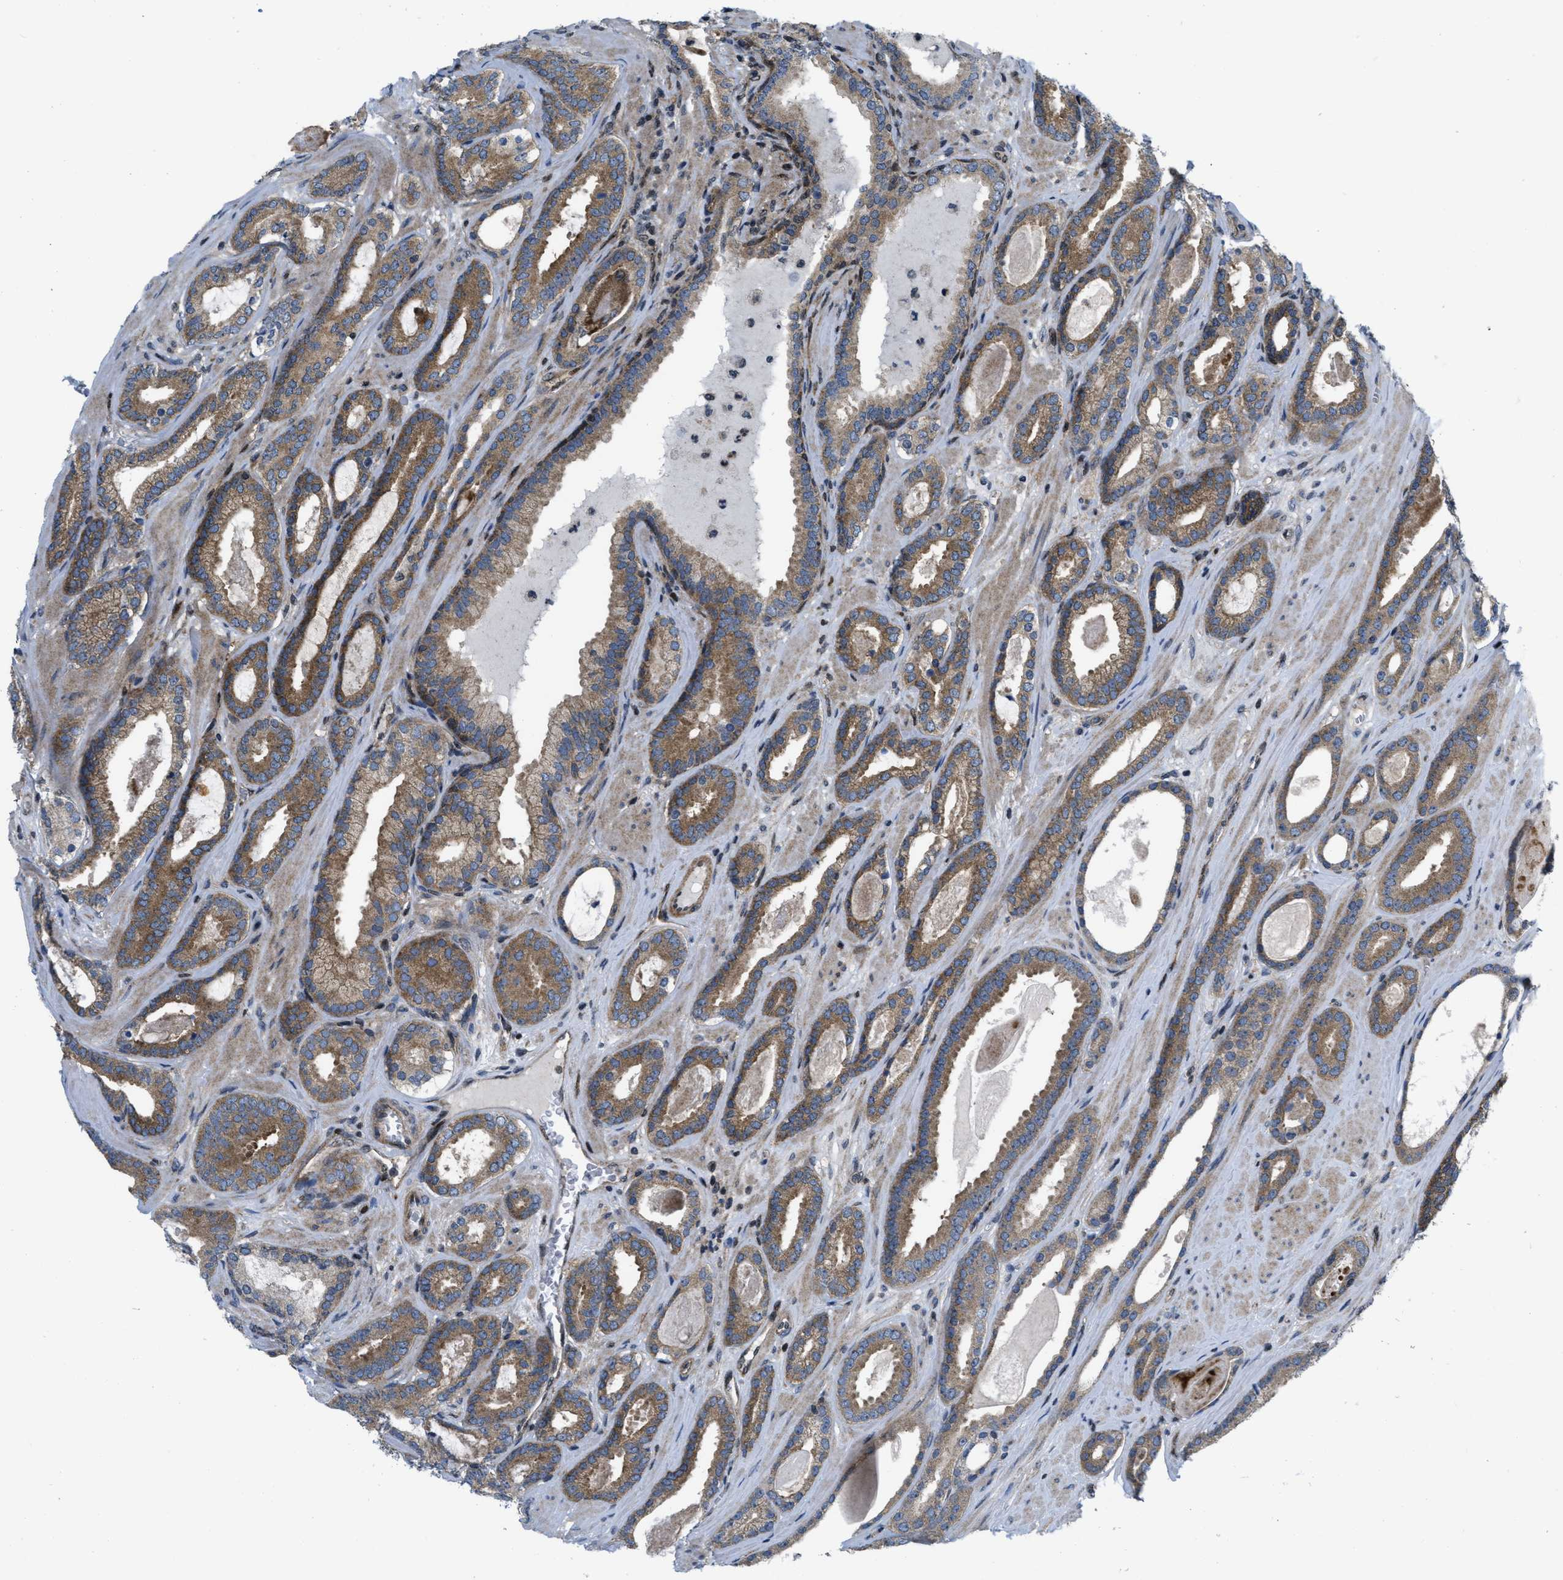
{"staining": {"intensity": "moderate", "quantity": ">75%", "location": "cytoplasmic/membranous"}, "tissue": "prostate cancer", "cell_type": "Tumor cells", "image_type": "cancer", "snomed": [{"axis": "morphology", "description": "Adenocarcinoma, High grade"}, {"axis": "topography", "description": "Prostate"}], "caption": "A brown stain labels moderate cytoplasmic/membranous expression of a protein in human prostate cancer tumor cells. (DAB (3,3'-diaminobenzidine) = brown stain, brightfield microscopy at high magnification).", "gene": "PPP2CB", "patient": {"sex": "male", "age": 60}}